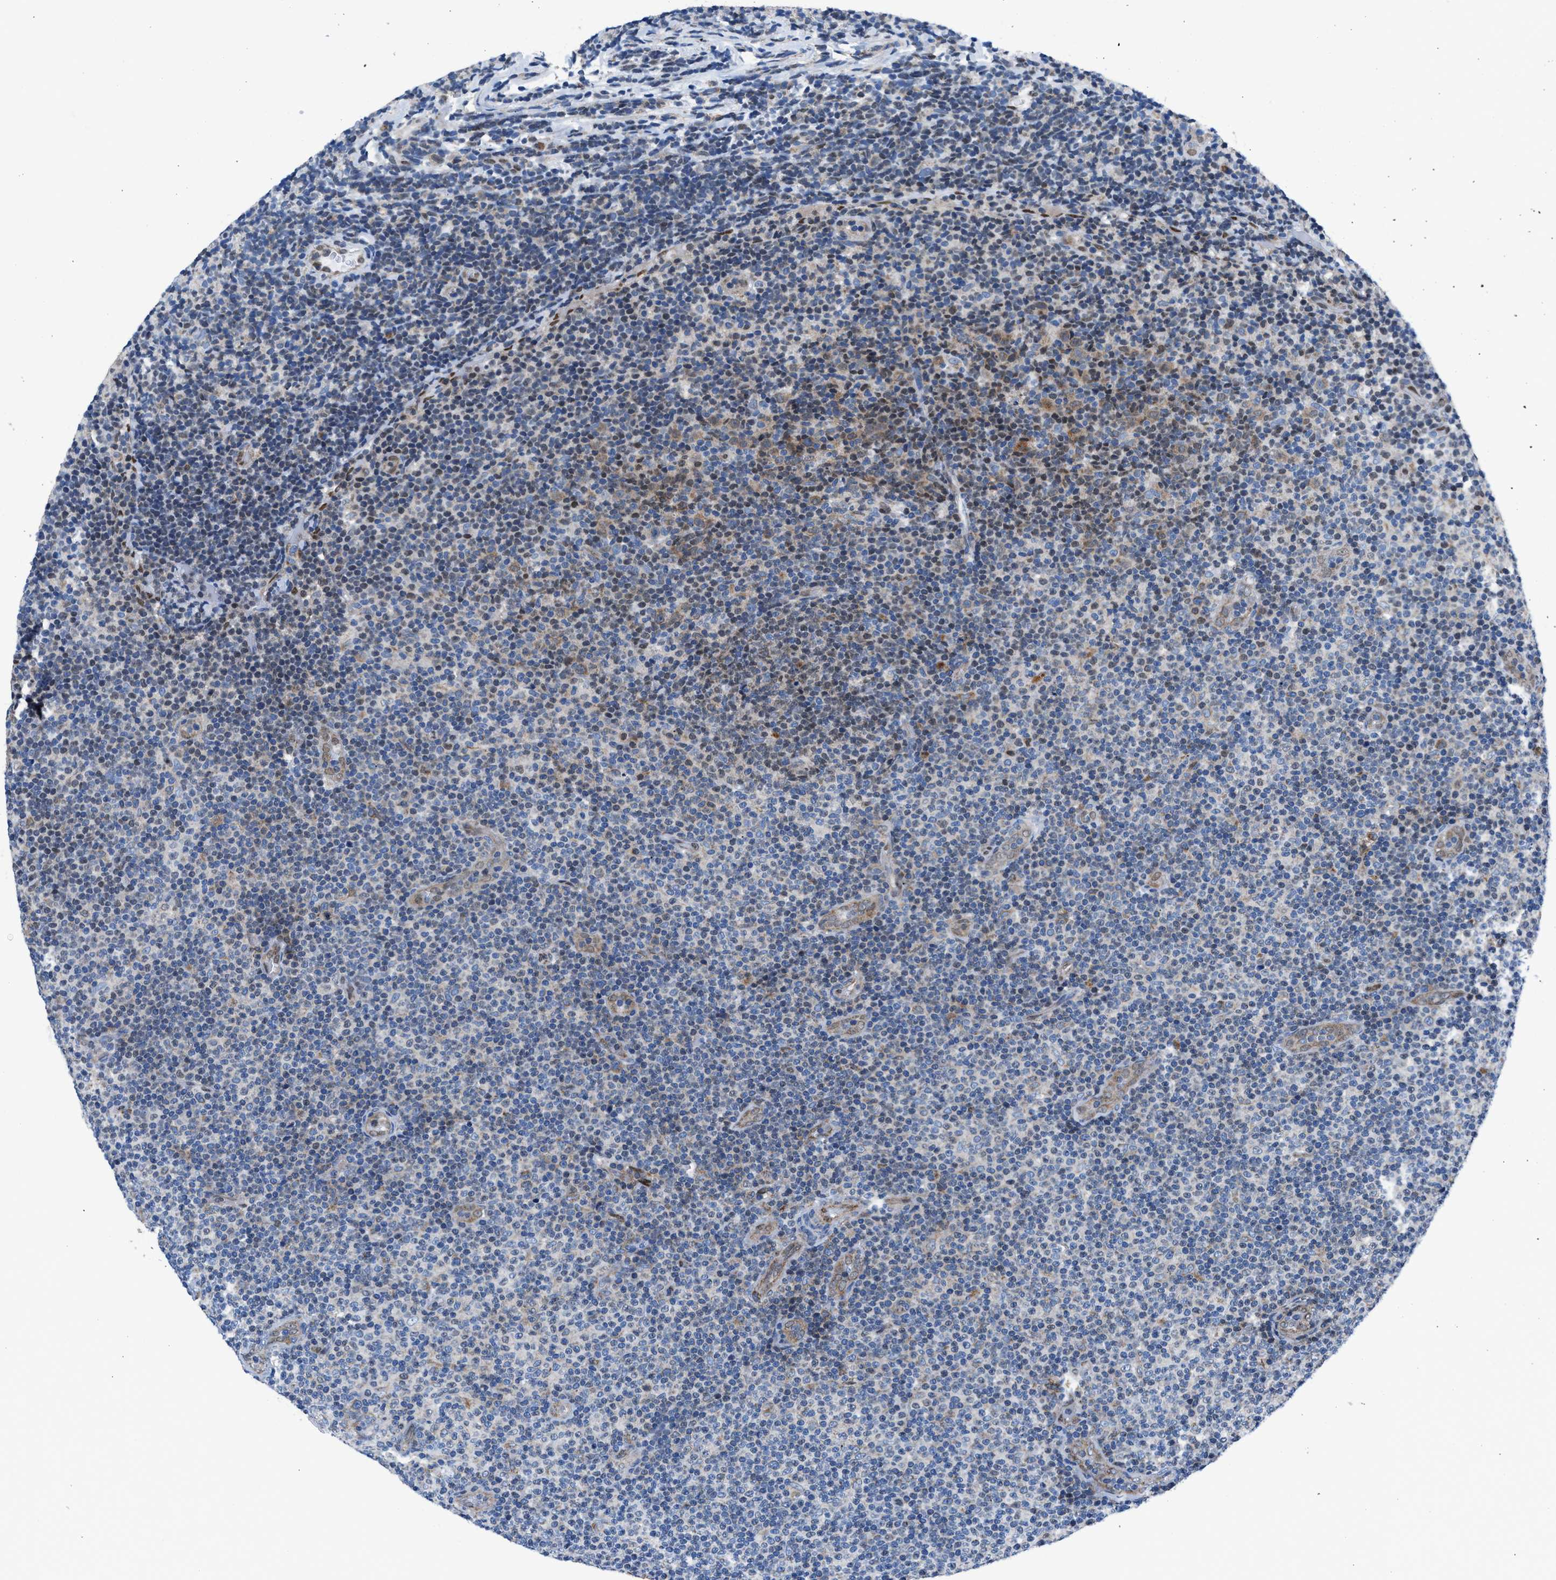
{"staining": {"intensity": "moderate", "quantity": "<25%", "location": "cytoplasmic/membranous"}, "tissue": "lymphoma", "cell_type": "Tumor cells", "image_type": "cancer", "snomed": [{"axis": "morphology", "description": "Malignant lymphoma, non-Hodgkin's type, Low grade"}, {"axis": "topography", "description": "Lymph node"}], "caption": "Tumor cells exhibit moderate cytoplasmic/membranous positivity in about <25% of cells in malignant lymphoma, non-Hodgkin's type (low-grade). The staining was performed using DAB, with brown indicating positive protein expression. Nuclei are stained blue with hematoxylin.", "gene": "LMO2", "patient": {"sex": "male", "age": 83}}